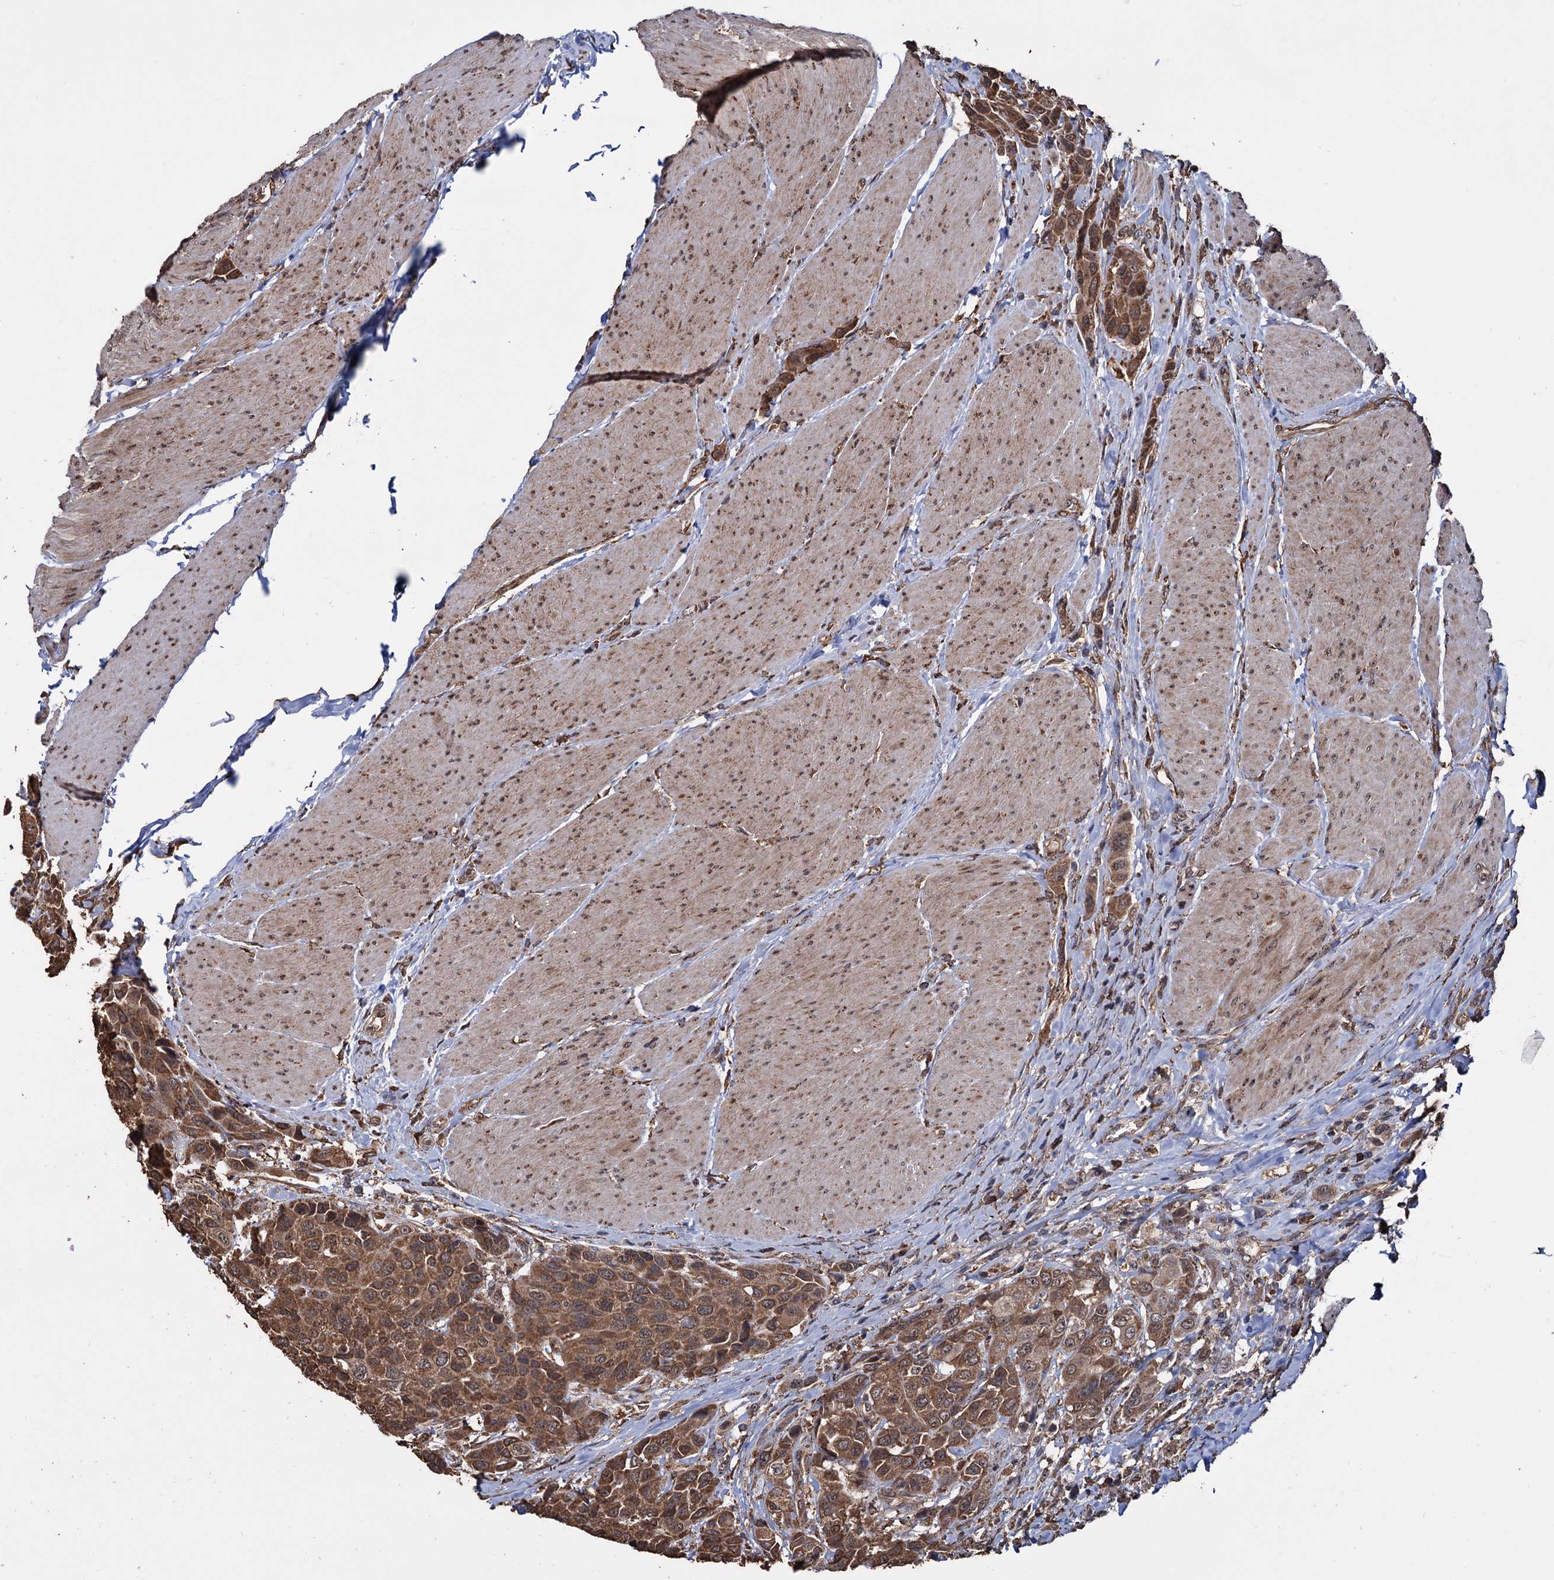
{"staining": {"intensity": "moderate", "quantity": ">75%", "location": "cytoplasmic/membranous,nuclear"}, "tissue": "urothelial cancer", "cell_type": "Tumor cells", "image_type": "cancer", "snomed": [{"axis": "morphology", "description": "Urothelial carcinoma, High grade"}, {"axis": "topography", "description": "Urinary bladder"}], "caption": "The micrograph reveals a brown stain indicating the presence of a protein in the cytoplasmic/membranous and nuclear of tumor cells in urothelial cancer. The staining was performed using DAB to visualize the protein expression in brown, while the nuclei were stained in blue with hematoxylin (Magnification: 20x).", "gene": "TBC1D12", "patient": {"sex": "male", "age": 50}}